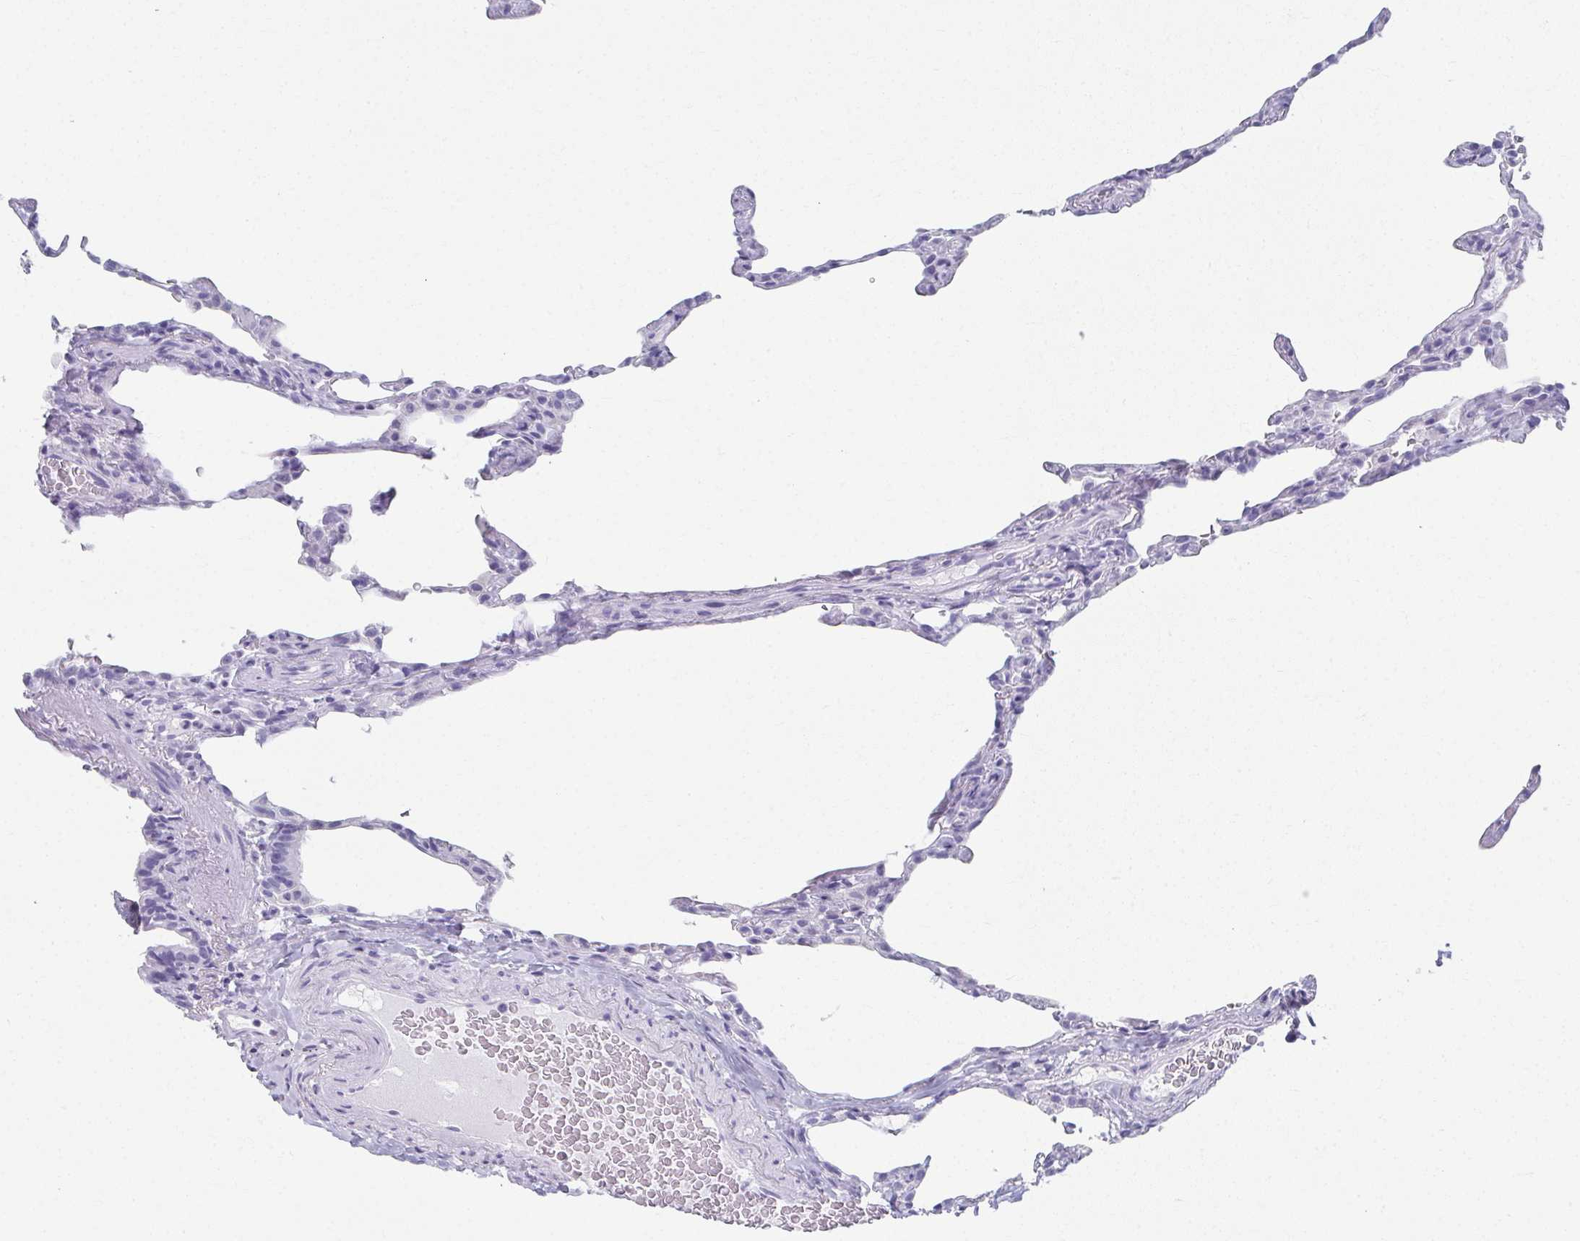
{"staining": {"intensity": "negative", "quantity": "none", "location": "none"}, "tissue": "lung", "cell_type": "Alveolar cells", "image_type": "normal", "snomed": [{"axis": "morphology", "description": "Normal tissue, NOS"}, {"axis": "topography", "description": "Lung"}], "caption": "Image shows no protein staining in alveolar cells of benign lung.", "gene": "GHRL", "patient": {"sex": "female", "age": 57}}